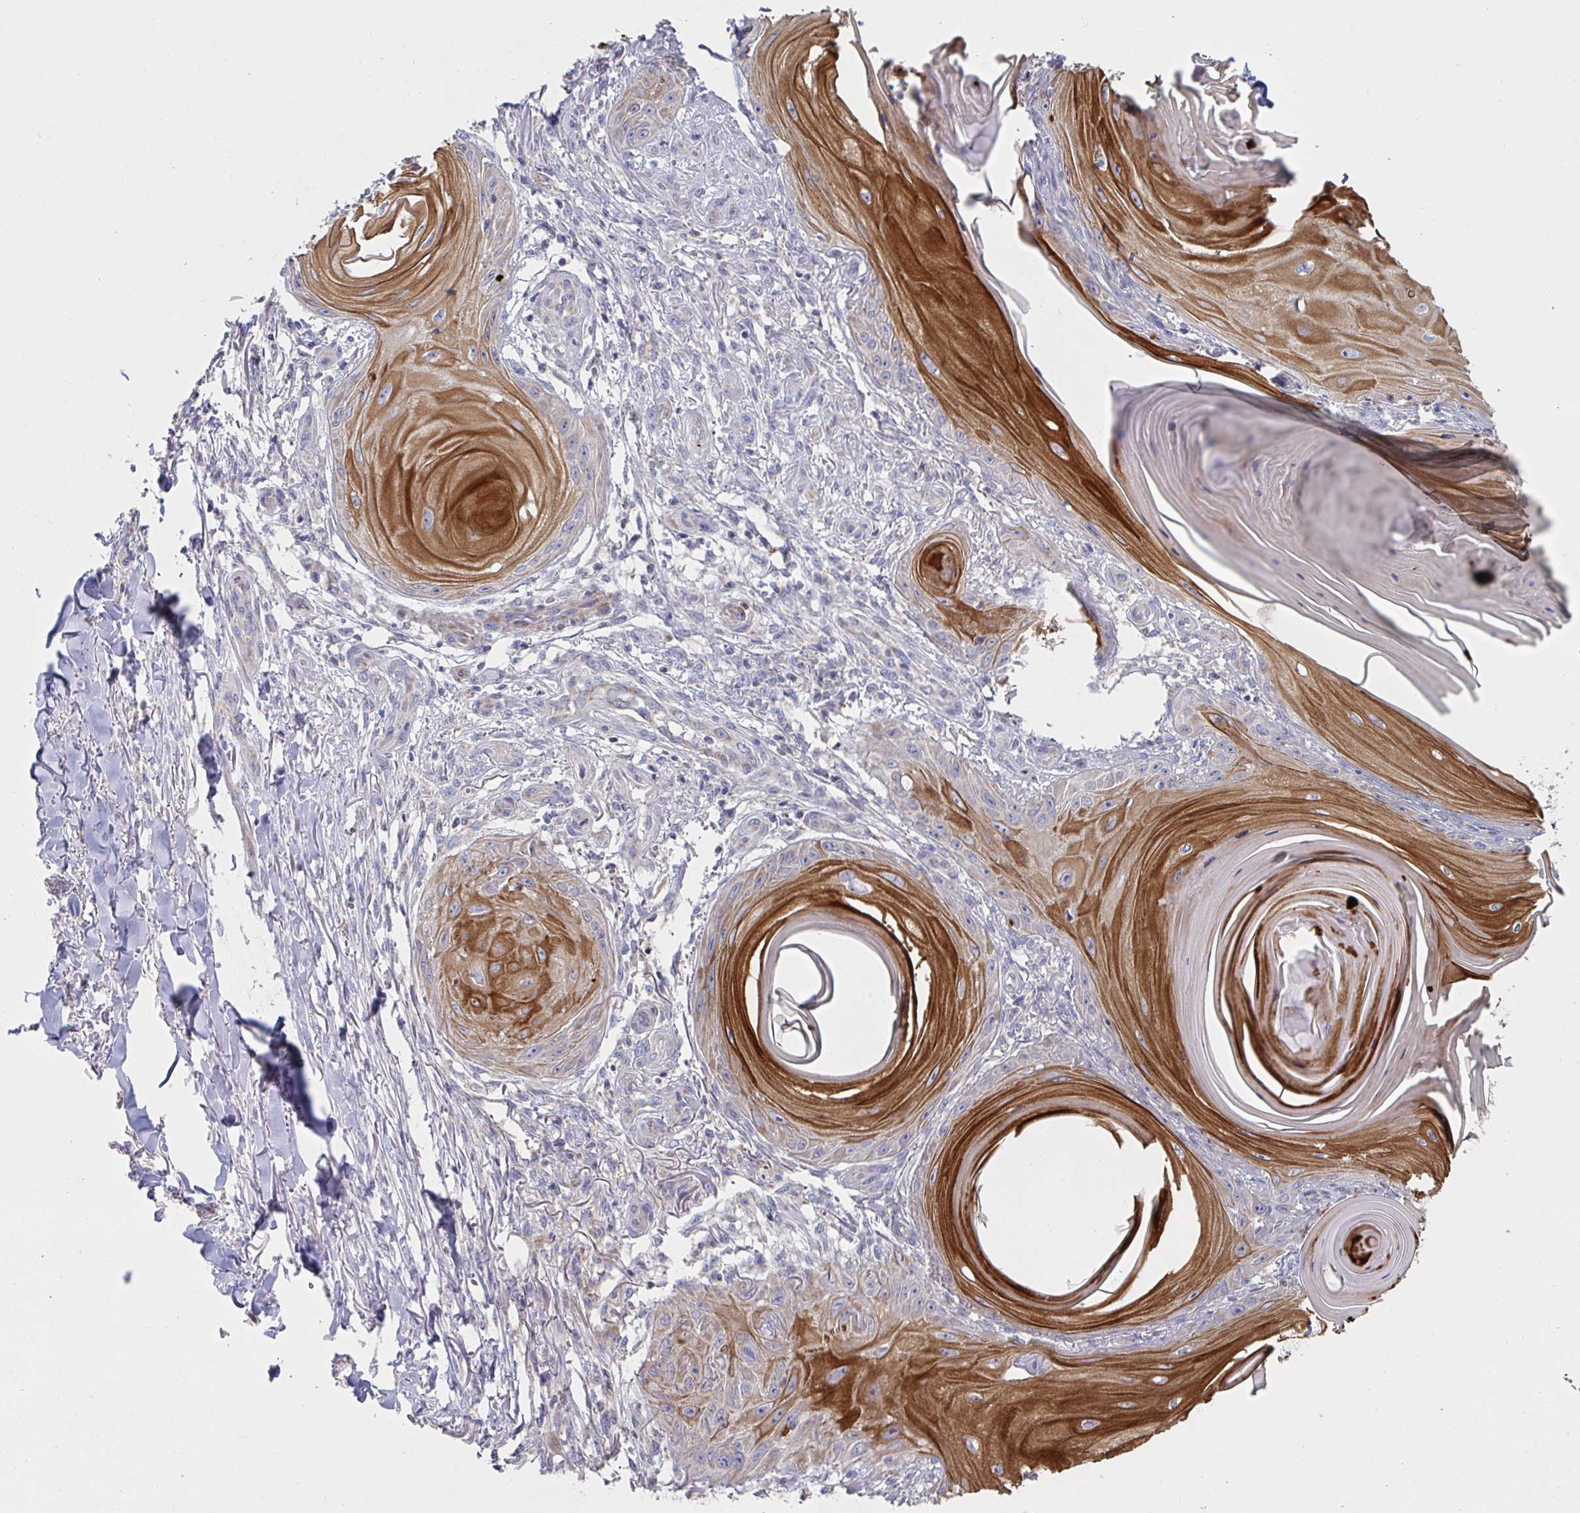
{"staining": {"intensity": "strong", "quantity": "<25%", "location": "cytoplasmic/membranous"}, "tissue": "skin cancer", "cell_type": "Tumor cells", "image_type": "cancer", "snomed": [{"axis": "morphology", "description": "Squamous cell carcinoma, NOS"}, {"axis": "topography", "description": "Skin"}], "caption": "Immunohistochemistry (IHC) of human skin cancer (squamous cell carcinoma) demonstrates medium levels of strong cytoplasmic/membranous positivity in about <25% of tumor cells.", "gene": "NDUFA7", "patient": {"sex": "female", "age": 77}}